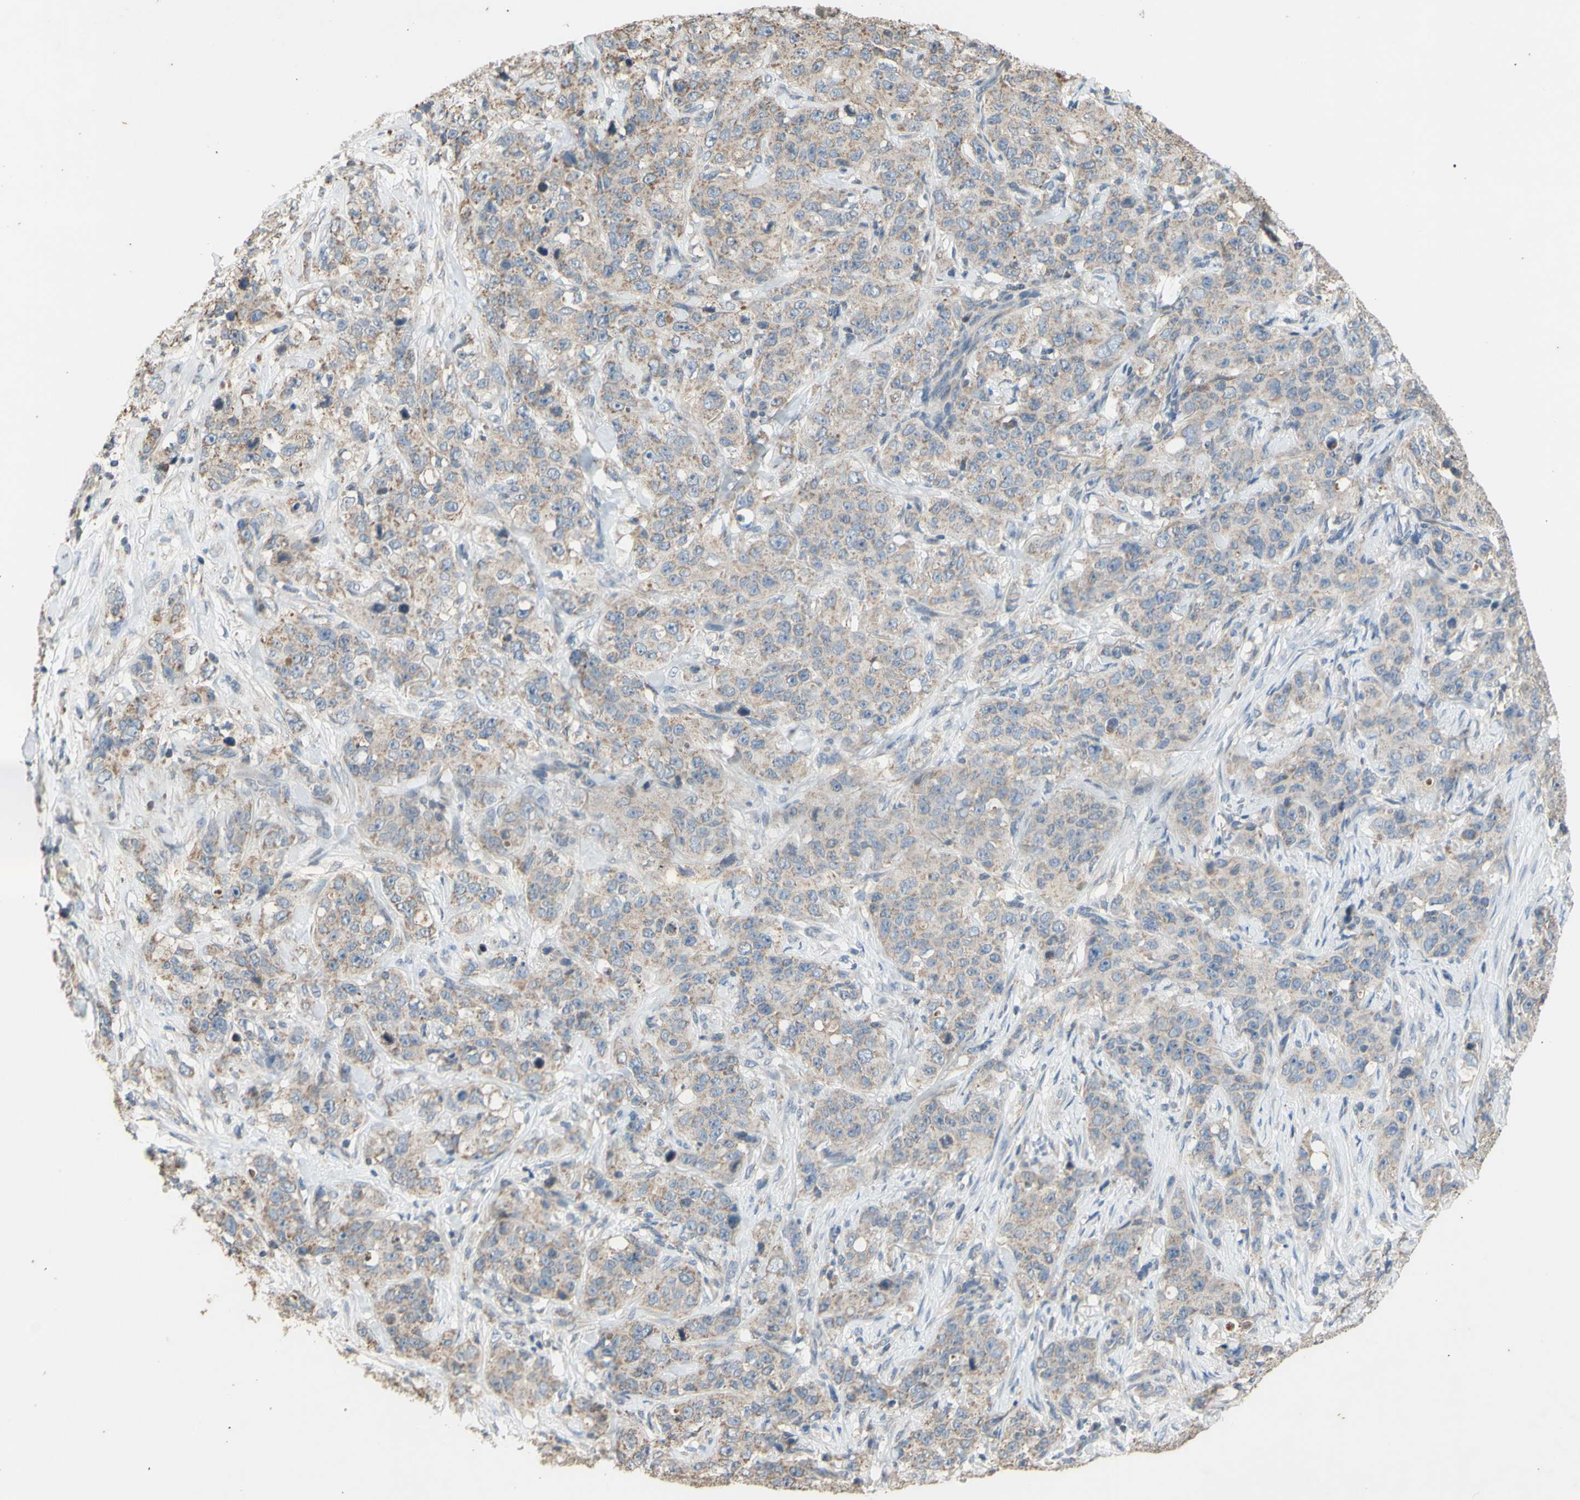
{"staining": {"intensity": "moderate", "quantity": "<25%", "location": "cytoplasmic/membranous"}, "tissue": "stomach cancer", "cell_type": "Tumor cells", "image_type": "cancer", "snomed": [{"axis": "morphology", "description": "Adenocarcinoma, NOS"}, {"axis": "topography", "description": "Stomach"}], "caption": "This photomicrograph demonstrates immunohistochemistry (IHC) staining of adenocarcinoma (stomach), with low moderate cytoplasmic/membranous positivity in approximately <25% of tumor cells.", "gene": "PTGIS", "patient": {"sex": "male", "age": 48}}